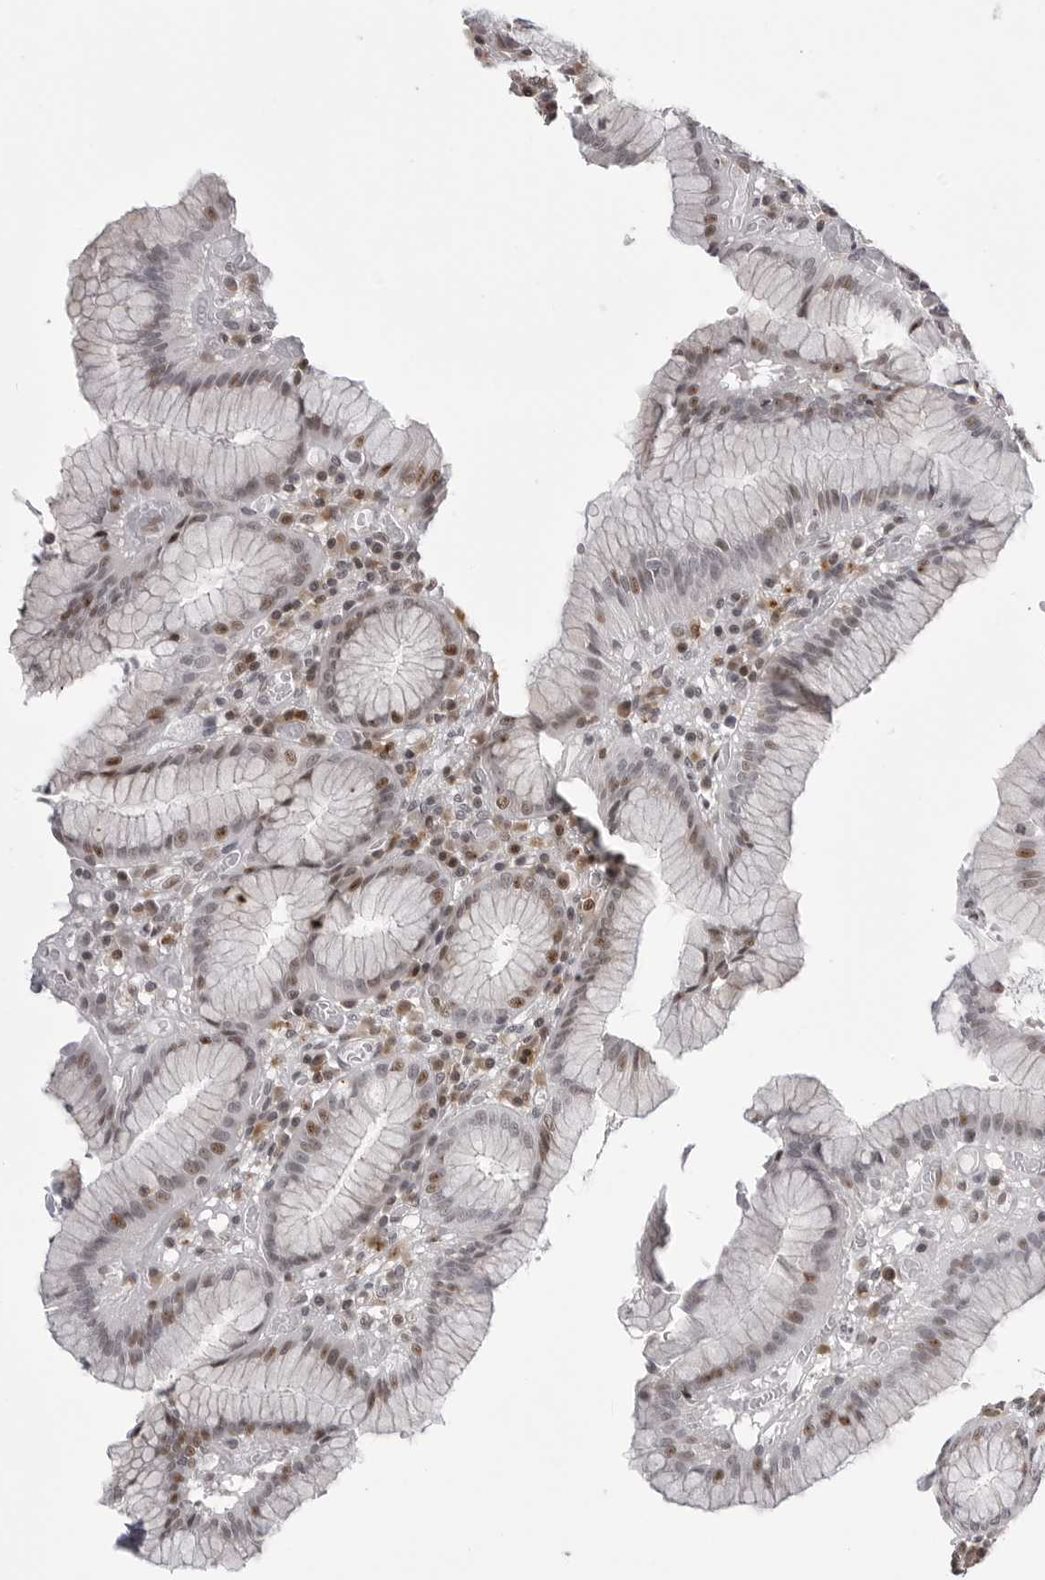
{"staining": {"intensity": "moderate", "quantity": "25%-75%", "location": "nuclear"}, "tissue": "stomach", "cell_type": "Glandular cells", "image_type": "normal", "snomed": [{"axis": "morphology", "description": "Normal tissue, NOS"}, {"axis": "topography", "description": "Stomach"}], "caption": "Immunohistochemical staining of benign human stomach displays medium levels of moderate nuclear positivity in about 25%-75% of glandular cells.", "gene": "WRAP53", "patient": {"sex": "male", "age": 55}}